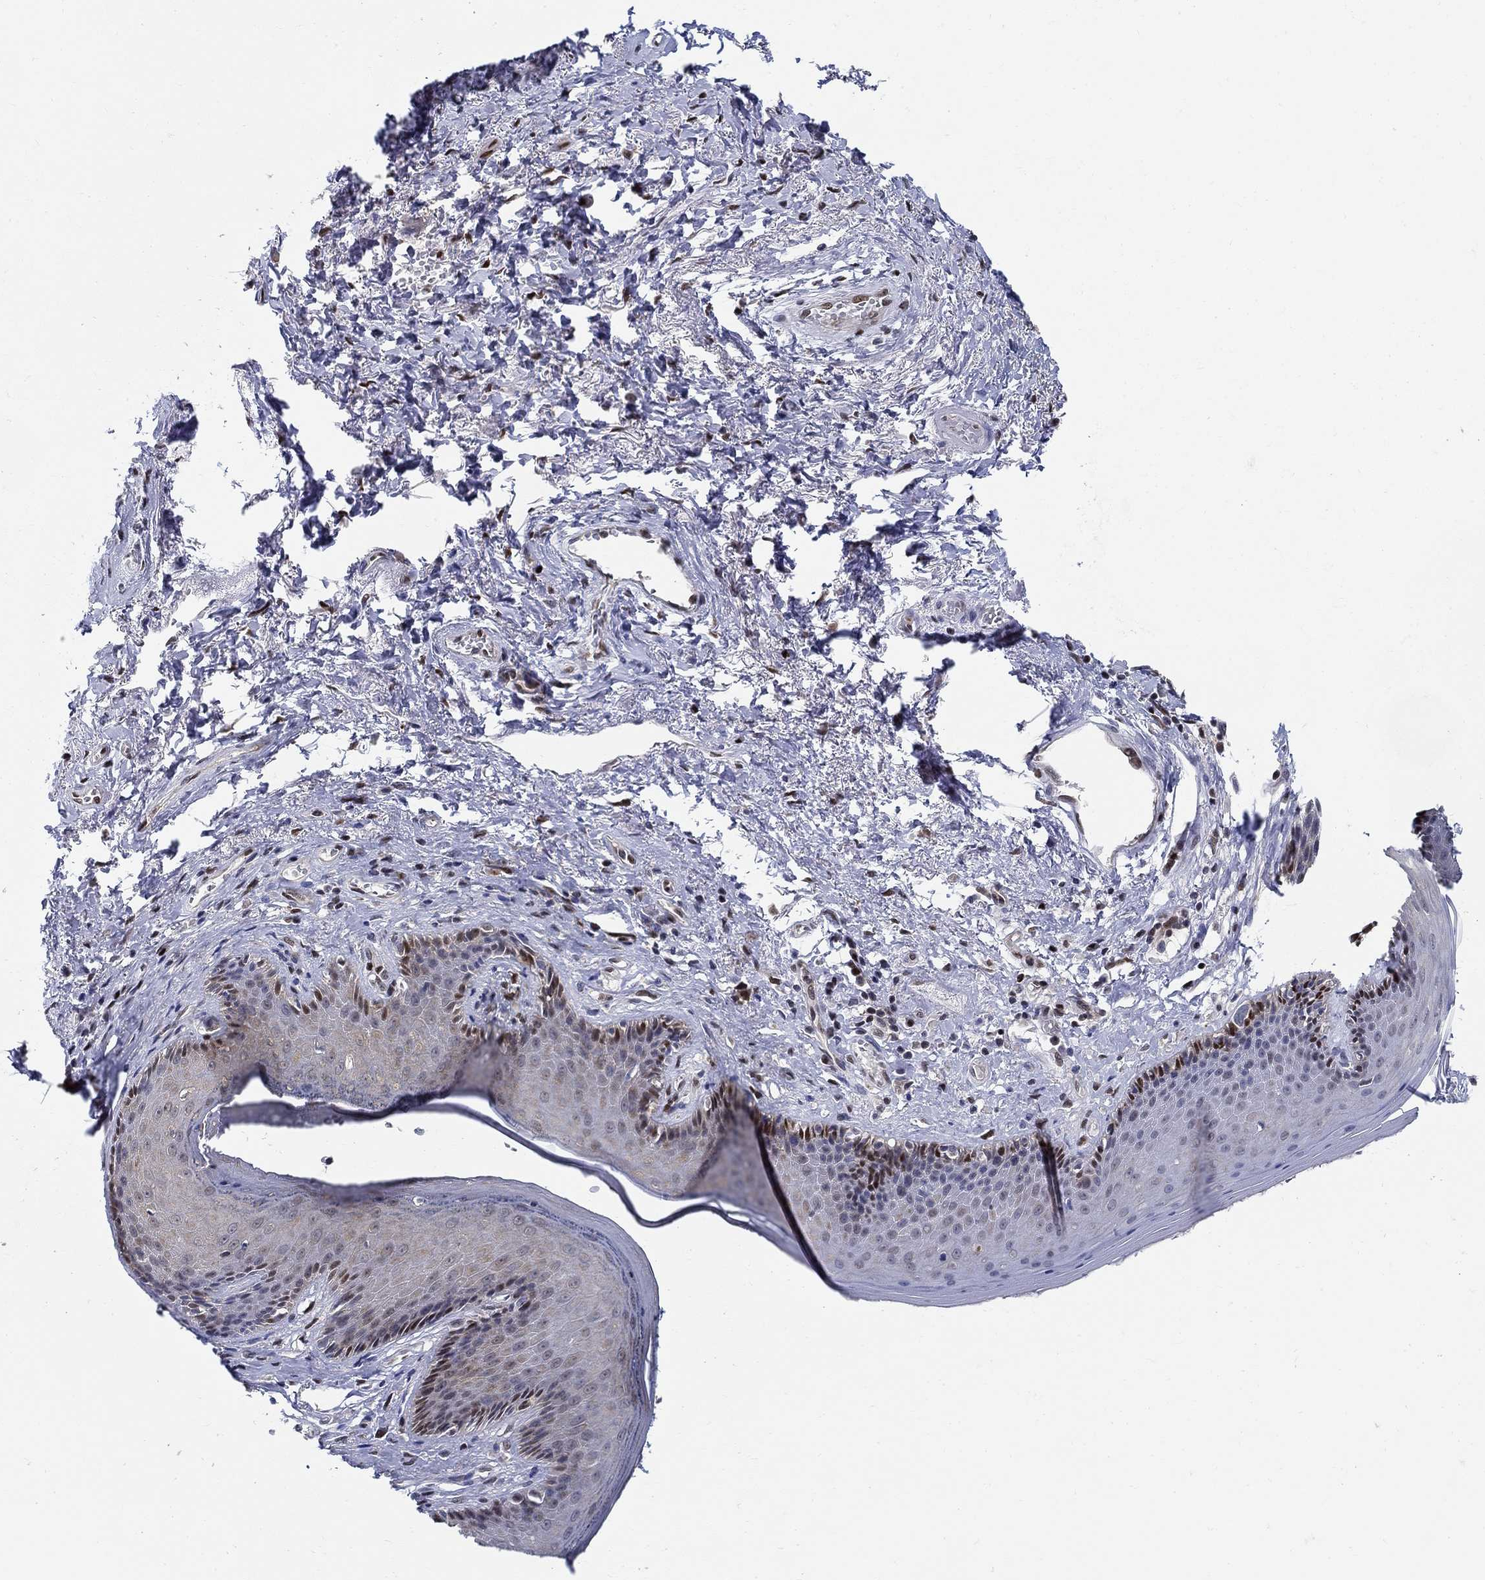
{"staining": {"intensity": "strong", "quantity": "<25%", "location": "nuclear"}, "tissue": "skin", "cell_type": "Epidermal cells", "image_type": "normal", "snomed": [{"axis": "morphology", "description": "Normal tissue, NOS"}, {"axis": "morphology", "description": "Adenocarcinoma, NOS"}, {"axis": "topography", "description": "Rectum"}, {"axis": "topography", "description": "Anal"}], "caption": "This photomicrograph displays immunohistochemistry staining of normal skin, with medium strong nuclear staining in about <25% of epidermal cells.", "gene": "ZNF594", "patient": {"sex": "female", "age": 68}}